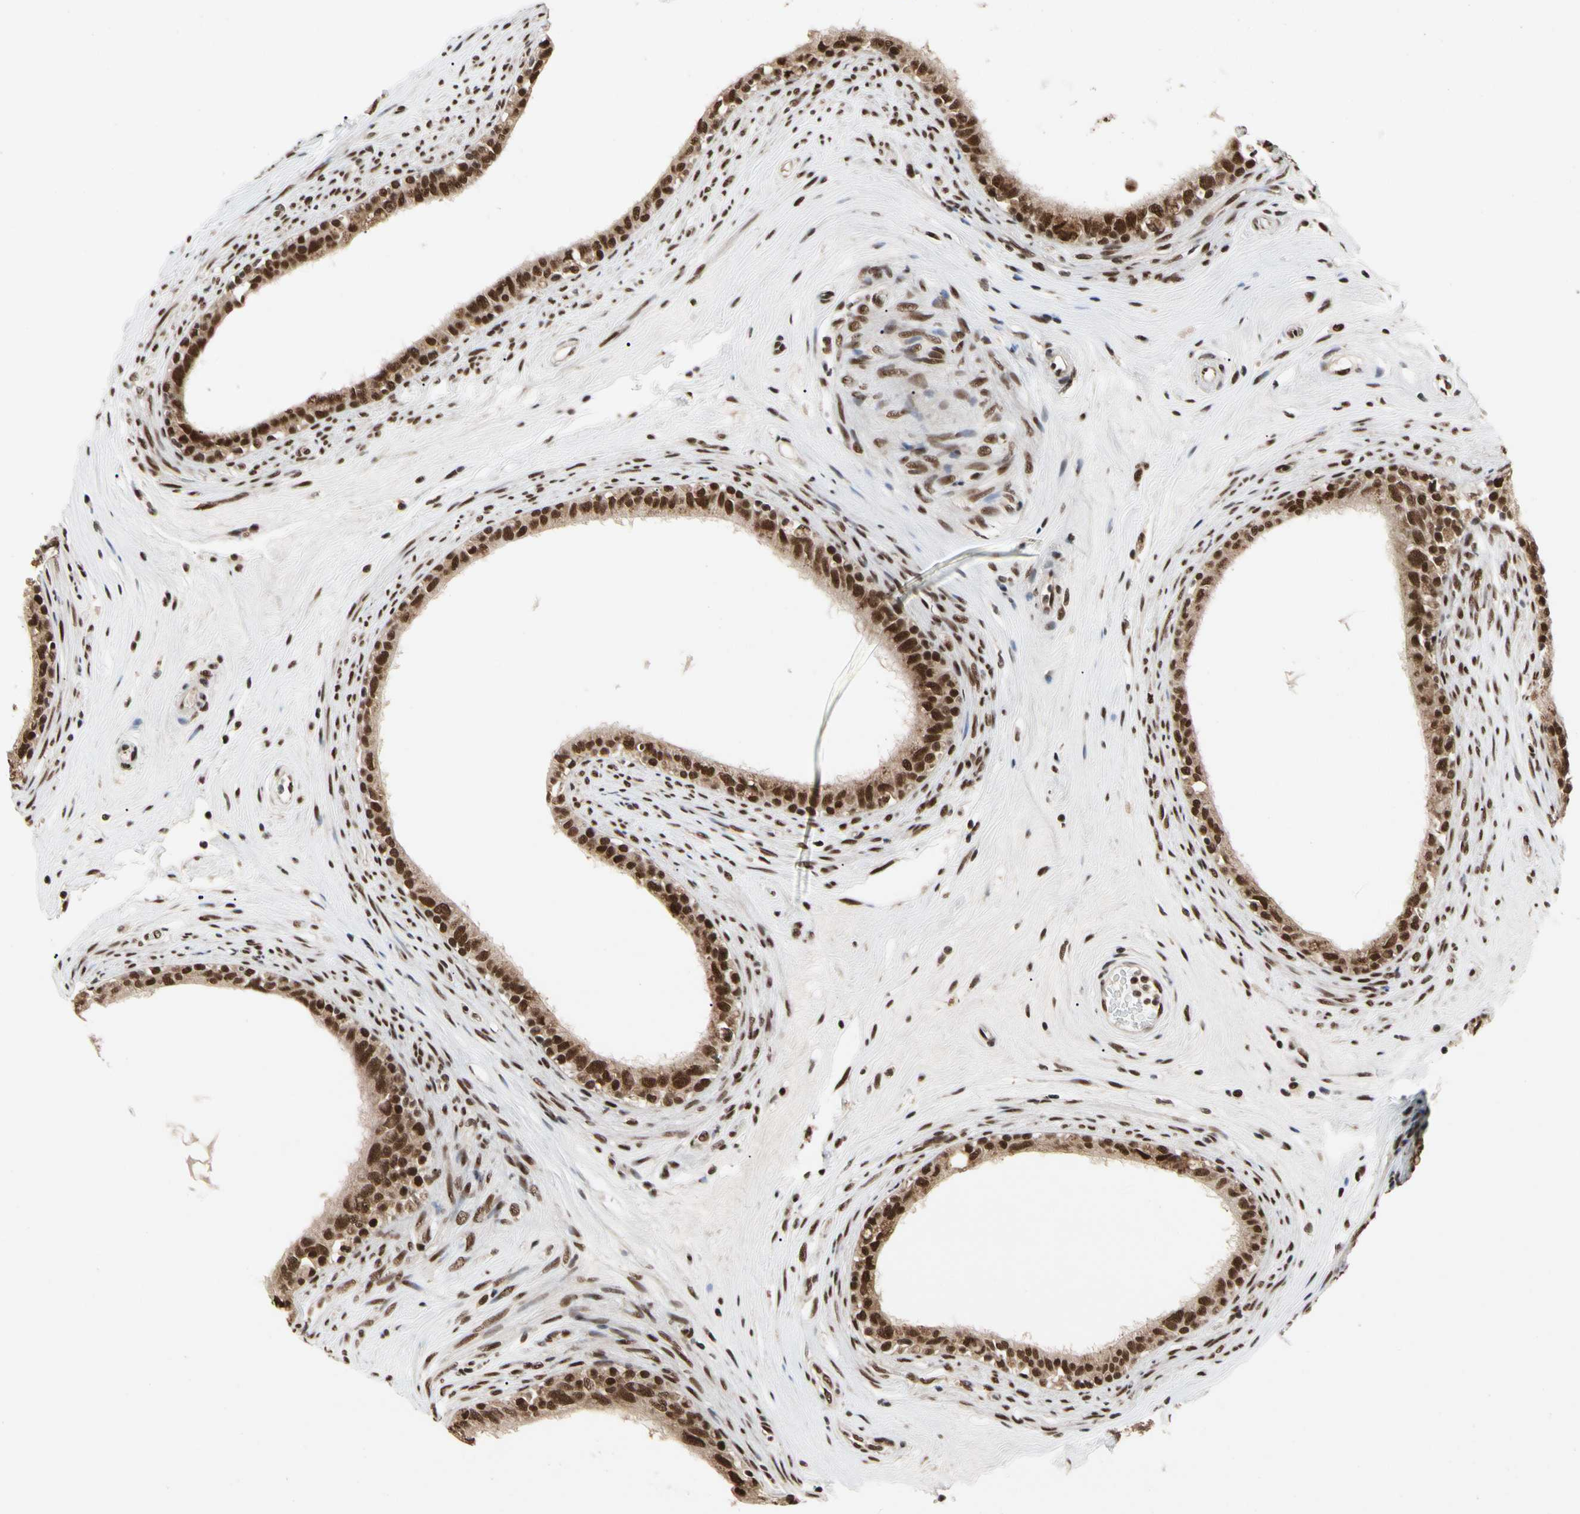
{"staining": {"intensity": "strong", "quantity": ">75%", "location": "cytoplasmic/membranous,nuclear"}, "tissue": "epididymis", "cell_type": "Glandular cells", "image_type": "normal", "snomed": [{"axis": "morphology", "description": "Normal tissue, NOS"}, {"axis": "morphology", "description": "Inflammation, NOS"}, {"axis": "topography", "description": "Epididymis"}], "caption": "A brown stain highlights strong cytoplasmic/membranous,nuclear staining of a protein in glandular cells of benign epididymis.", "gene": "FAM98B", "patient": {"sex": "male", "age": 84}}